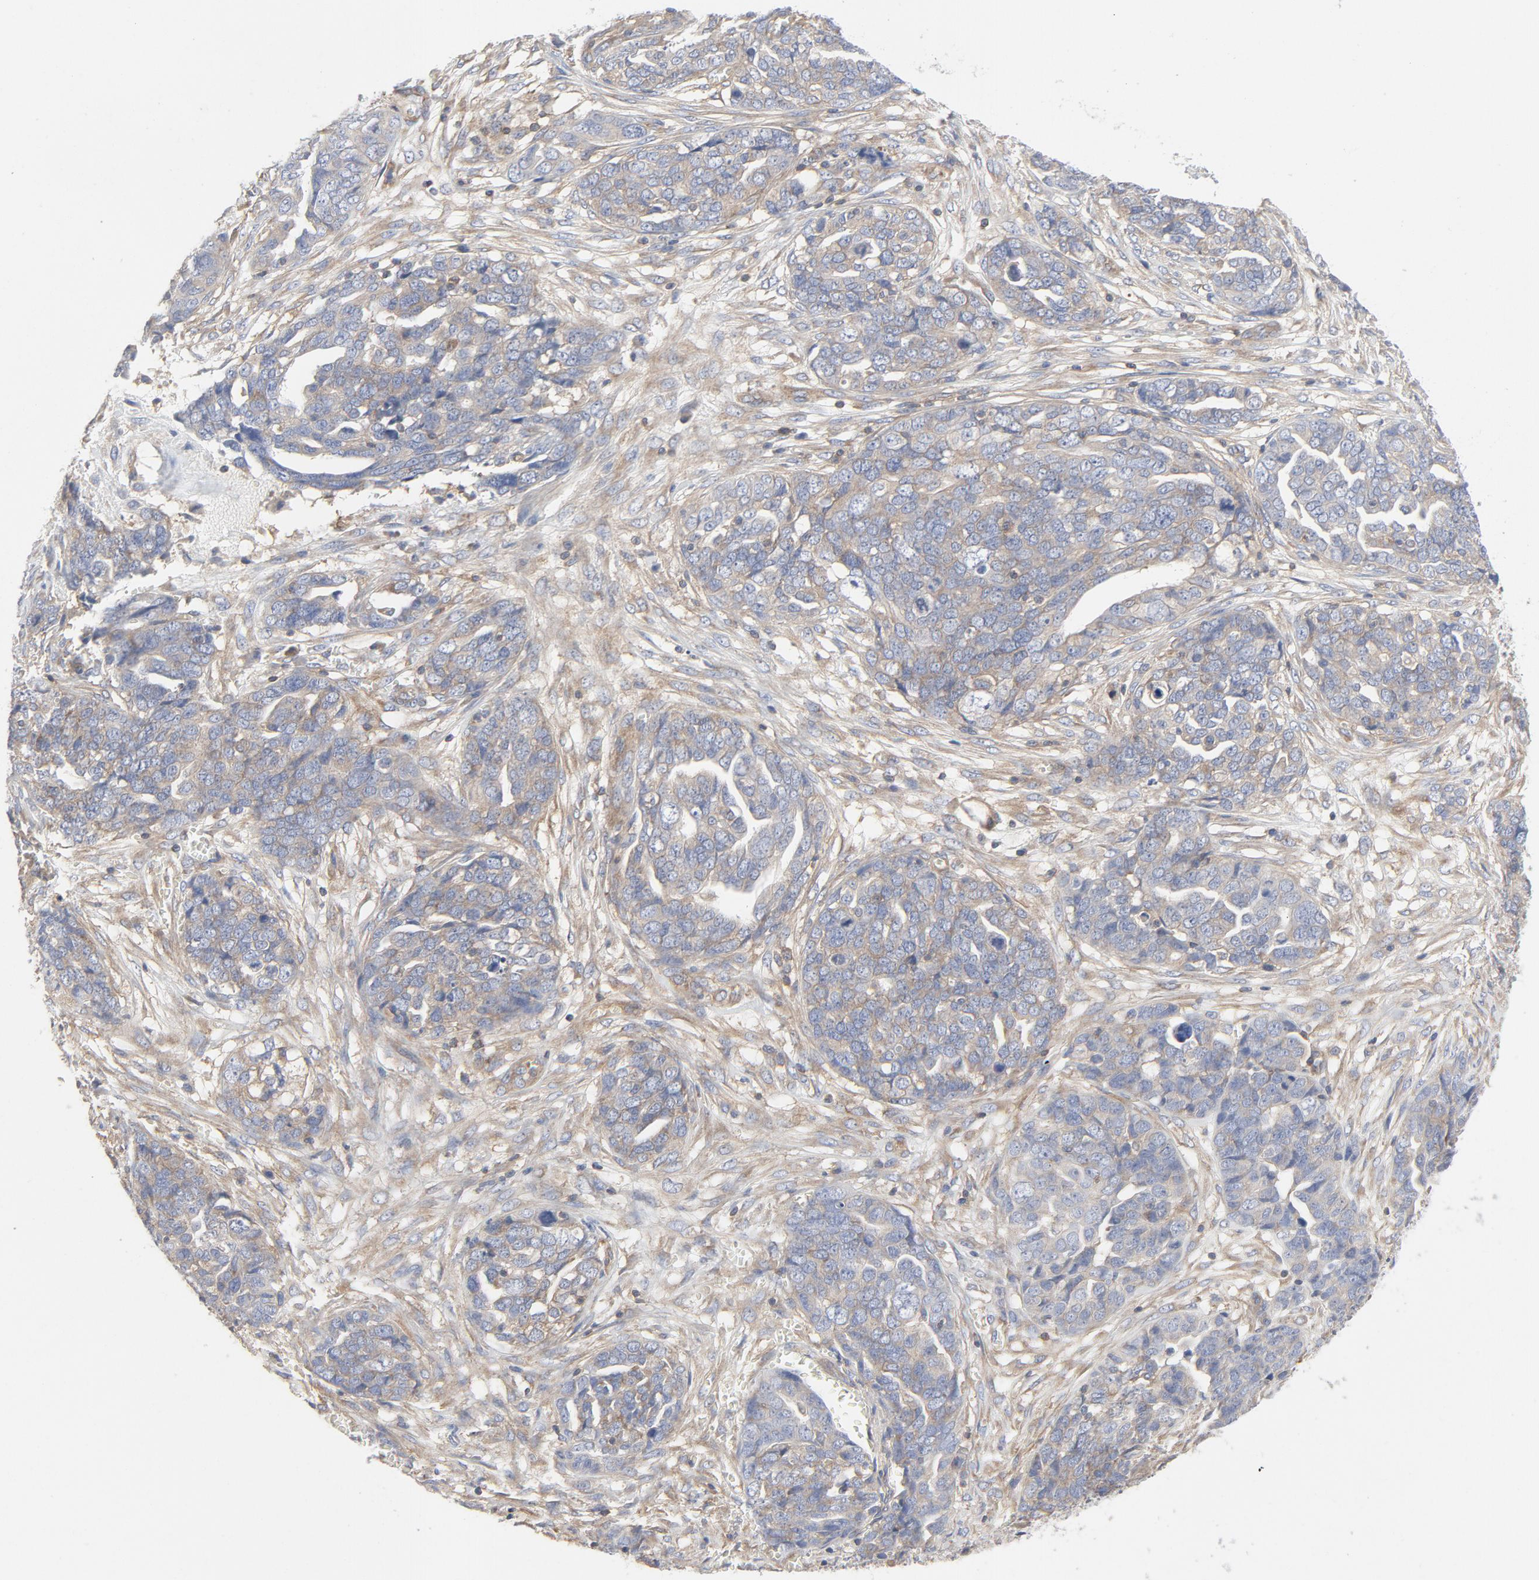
{"staining": {"intensity": "moderate", "quantity": "<25%", "location": "cytoplasmic/membranous"}, "tissue": "ovarian cancer", "cell_type": "Tumor cells", "image_type": "cancer", "snomed": [{"axis": "morphology", "description": "Normal tissue, NOS"}, {"axis": "morphology", "description": "Cystadenocarcinoma, serous, NOS"}, {"axis": "topography", "description": "Fallopian tube"}, {"axis": "topography", "description": "Ovary"}], "caption": "A brown stain highlights moderate cytoplasmic/membranous expression of a protein in human ovarian cancer tumor cells.", "gene": "RABEP1", "patient": {"sex": "female", "age": 56}}